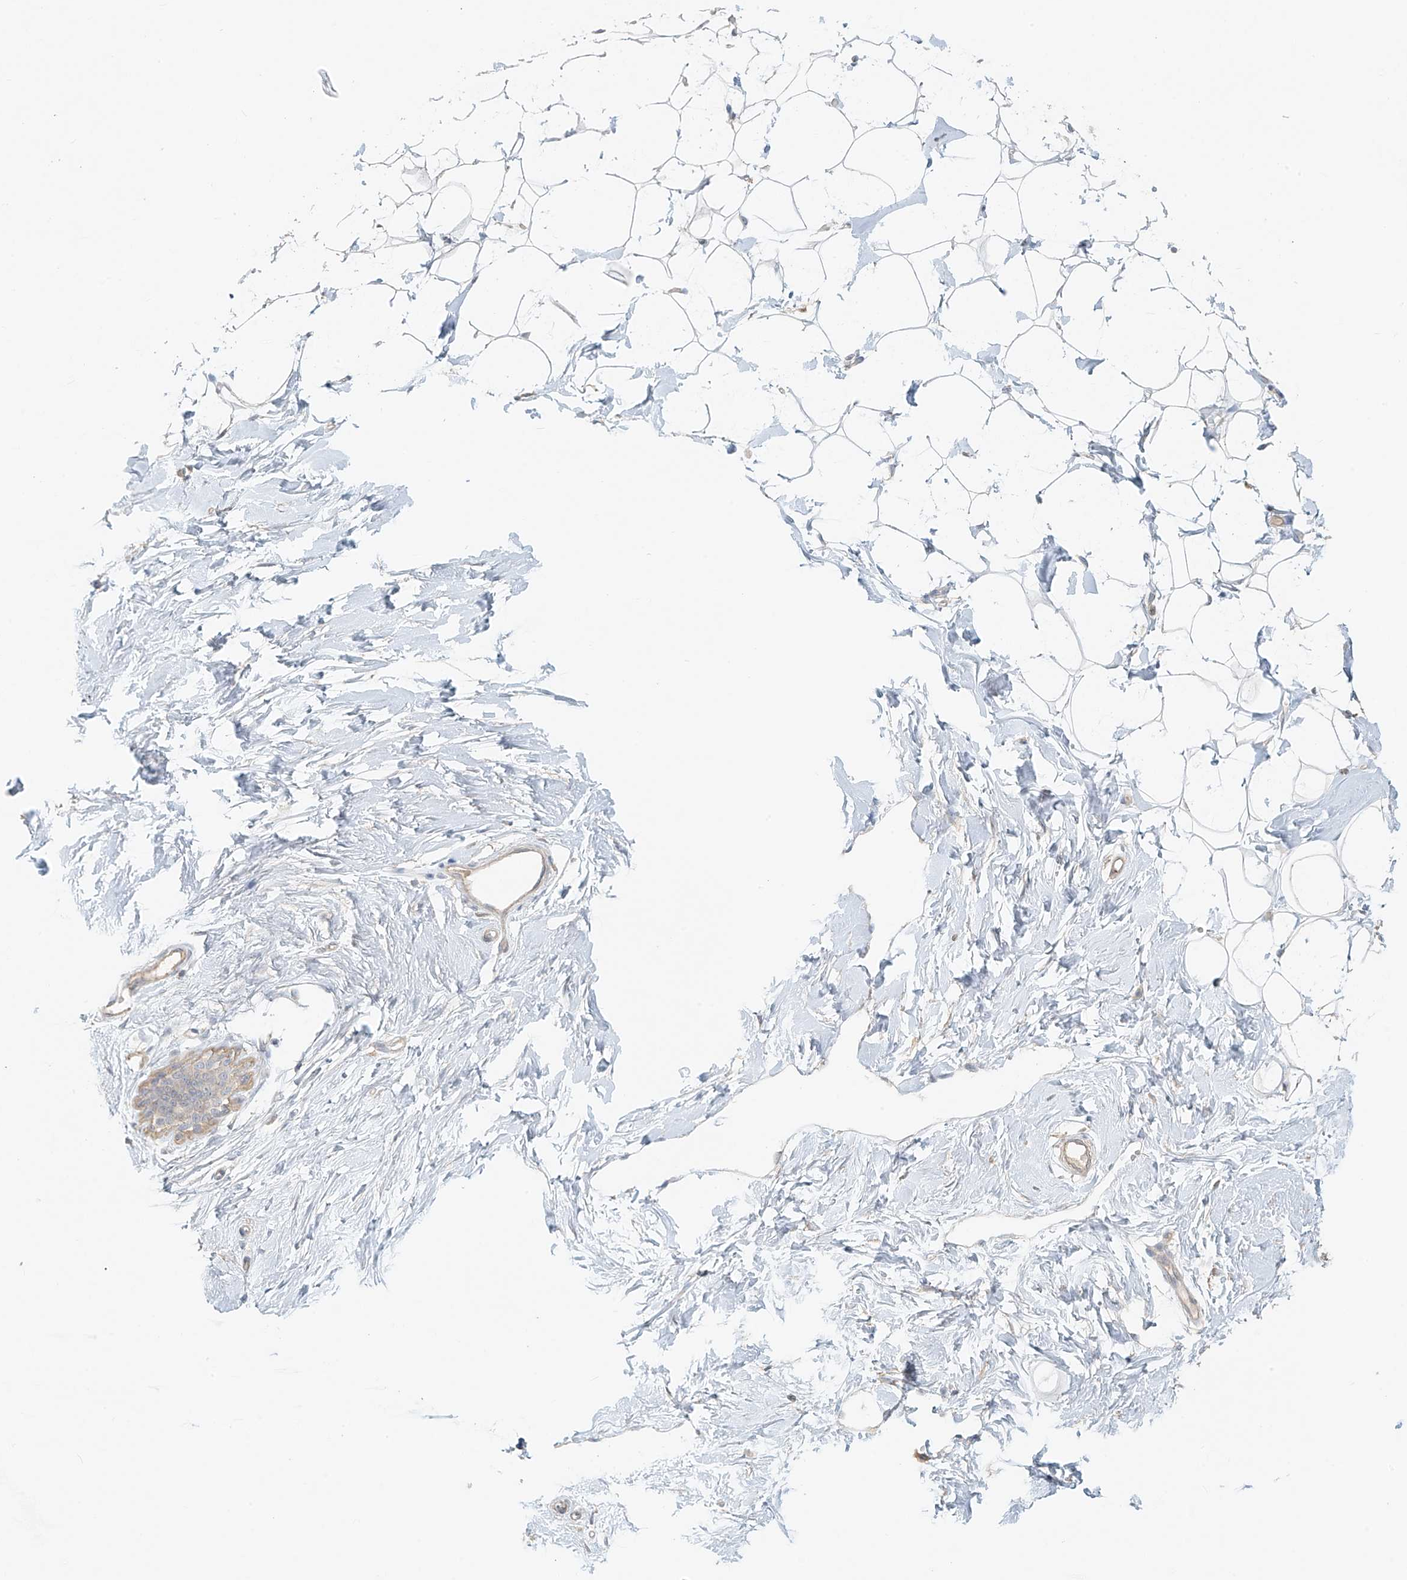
{"staining": {"intensity": "weak", "quantity": "25%-75%", "location": "cytoplasmic/membranous"}, "tissue": "adipose tissue", "cell_type": "Adipocytes", "image_type": "normal", "snomed": [{"axis": "morphology", "description": "Normal tissue, NOS"}, {"axis": "topography", "description": "Breast"}], "caption": "Immunohistochemistry (IHC) (DAB) staining of unremarkable human adipose tissue shows weak cytoplasmic/membranous protein staining in about 25%-75% of adipocytes.", "gene": "ABCD1", "patient": {"sex": "female", "age": 23}}